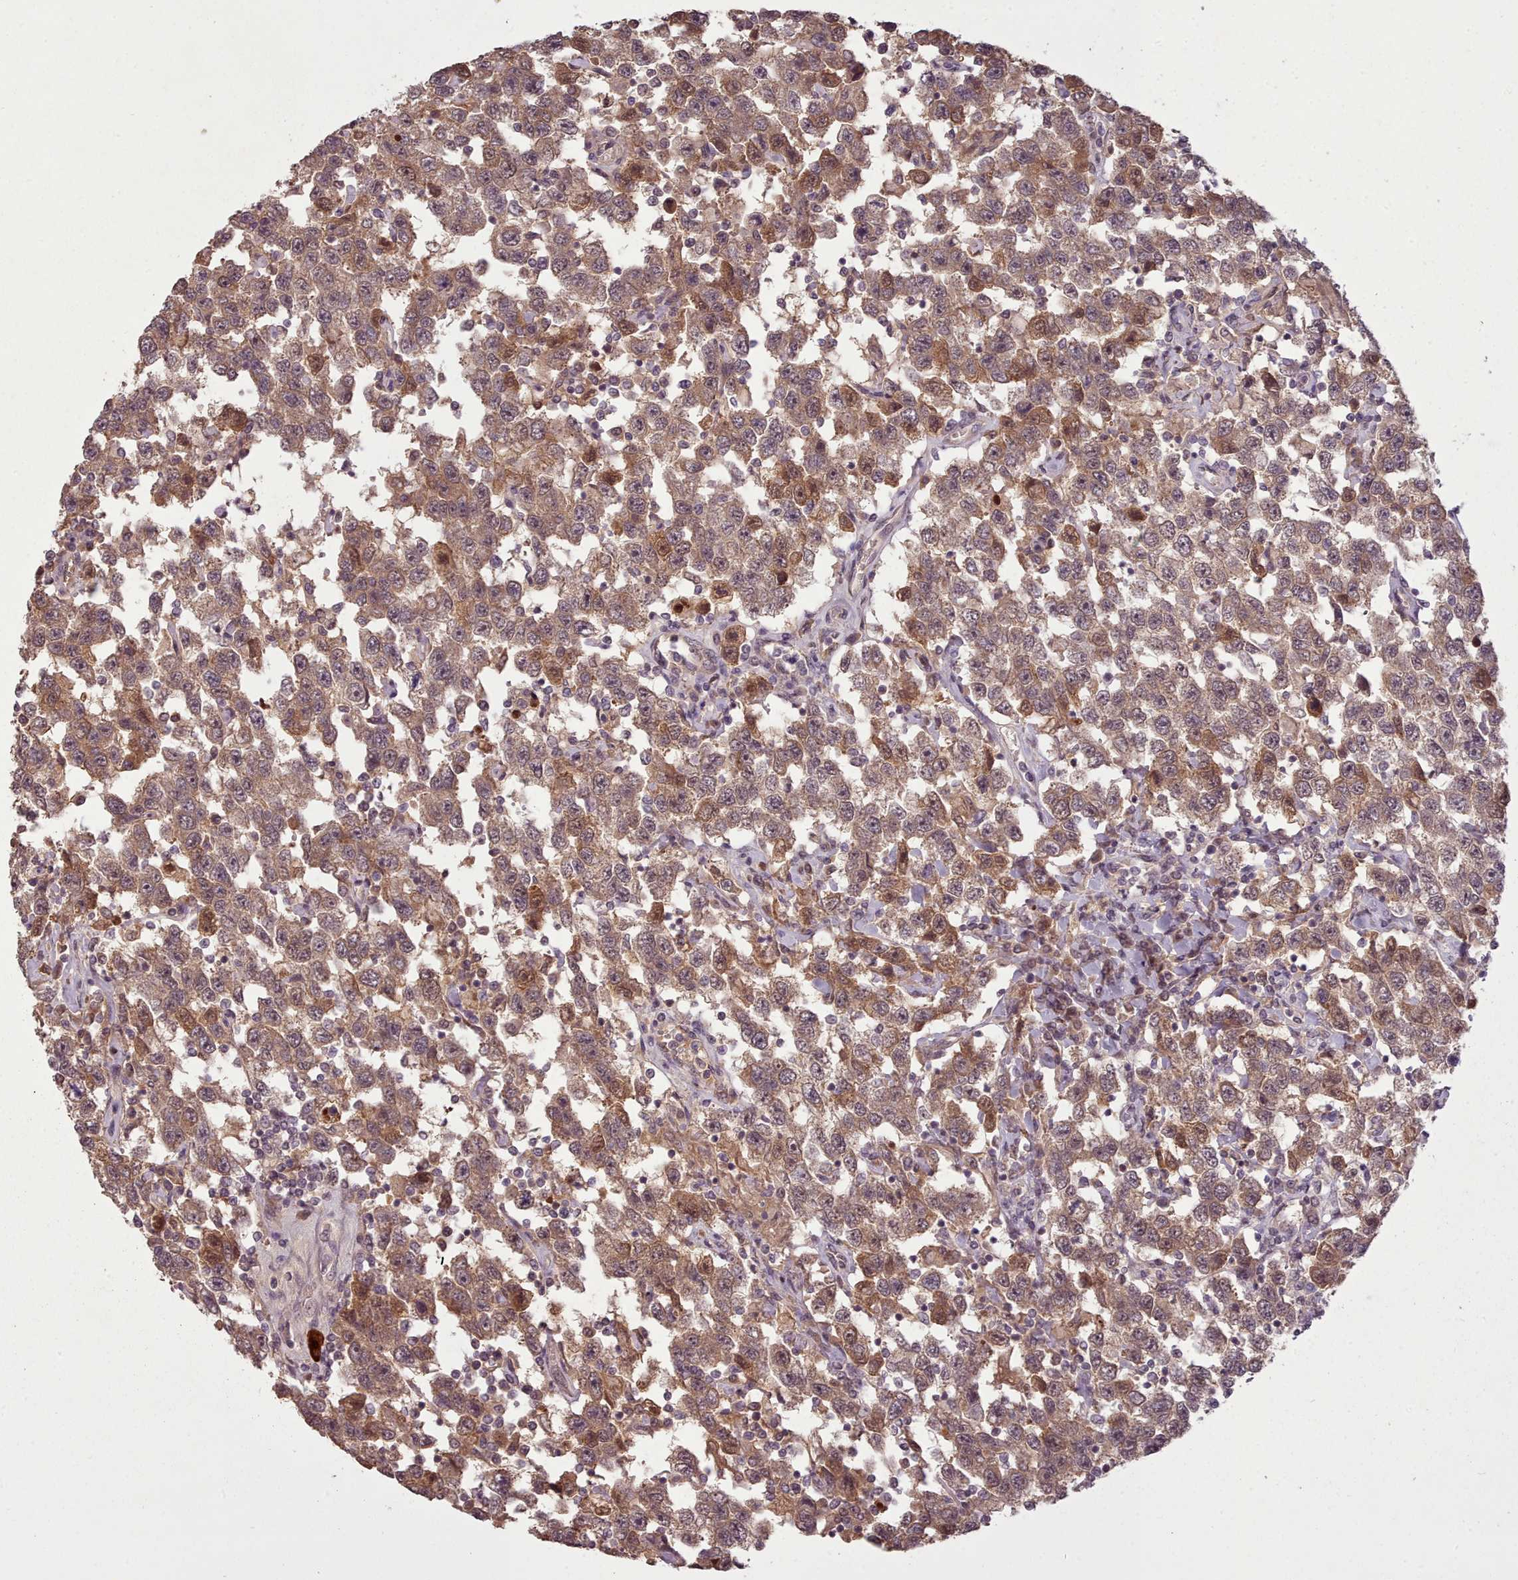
{"staining": {"intensity": "moderate", "quantity": ">75%", "location": "cytoplasmic/membranous,nuclear"}, "tissue": "testis cancer", "cell_type": "Tumor cells", "image_type": "cancer", "snomed": [{"axis": "morphology", "description": "Seminoma, NOS"}, {"axis": "topography", "description": "Testis"}], "caption": "Immunohistochemistry (DAB) staining of human testis seminoma exhibits moderate cytoplasmic/membranous and nuclear protein staining in approximately >75% of tumor cells.", "gene": "CDC6", "patient": {"sex": "male", "age": 41}}